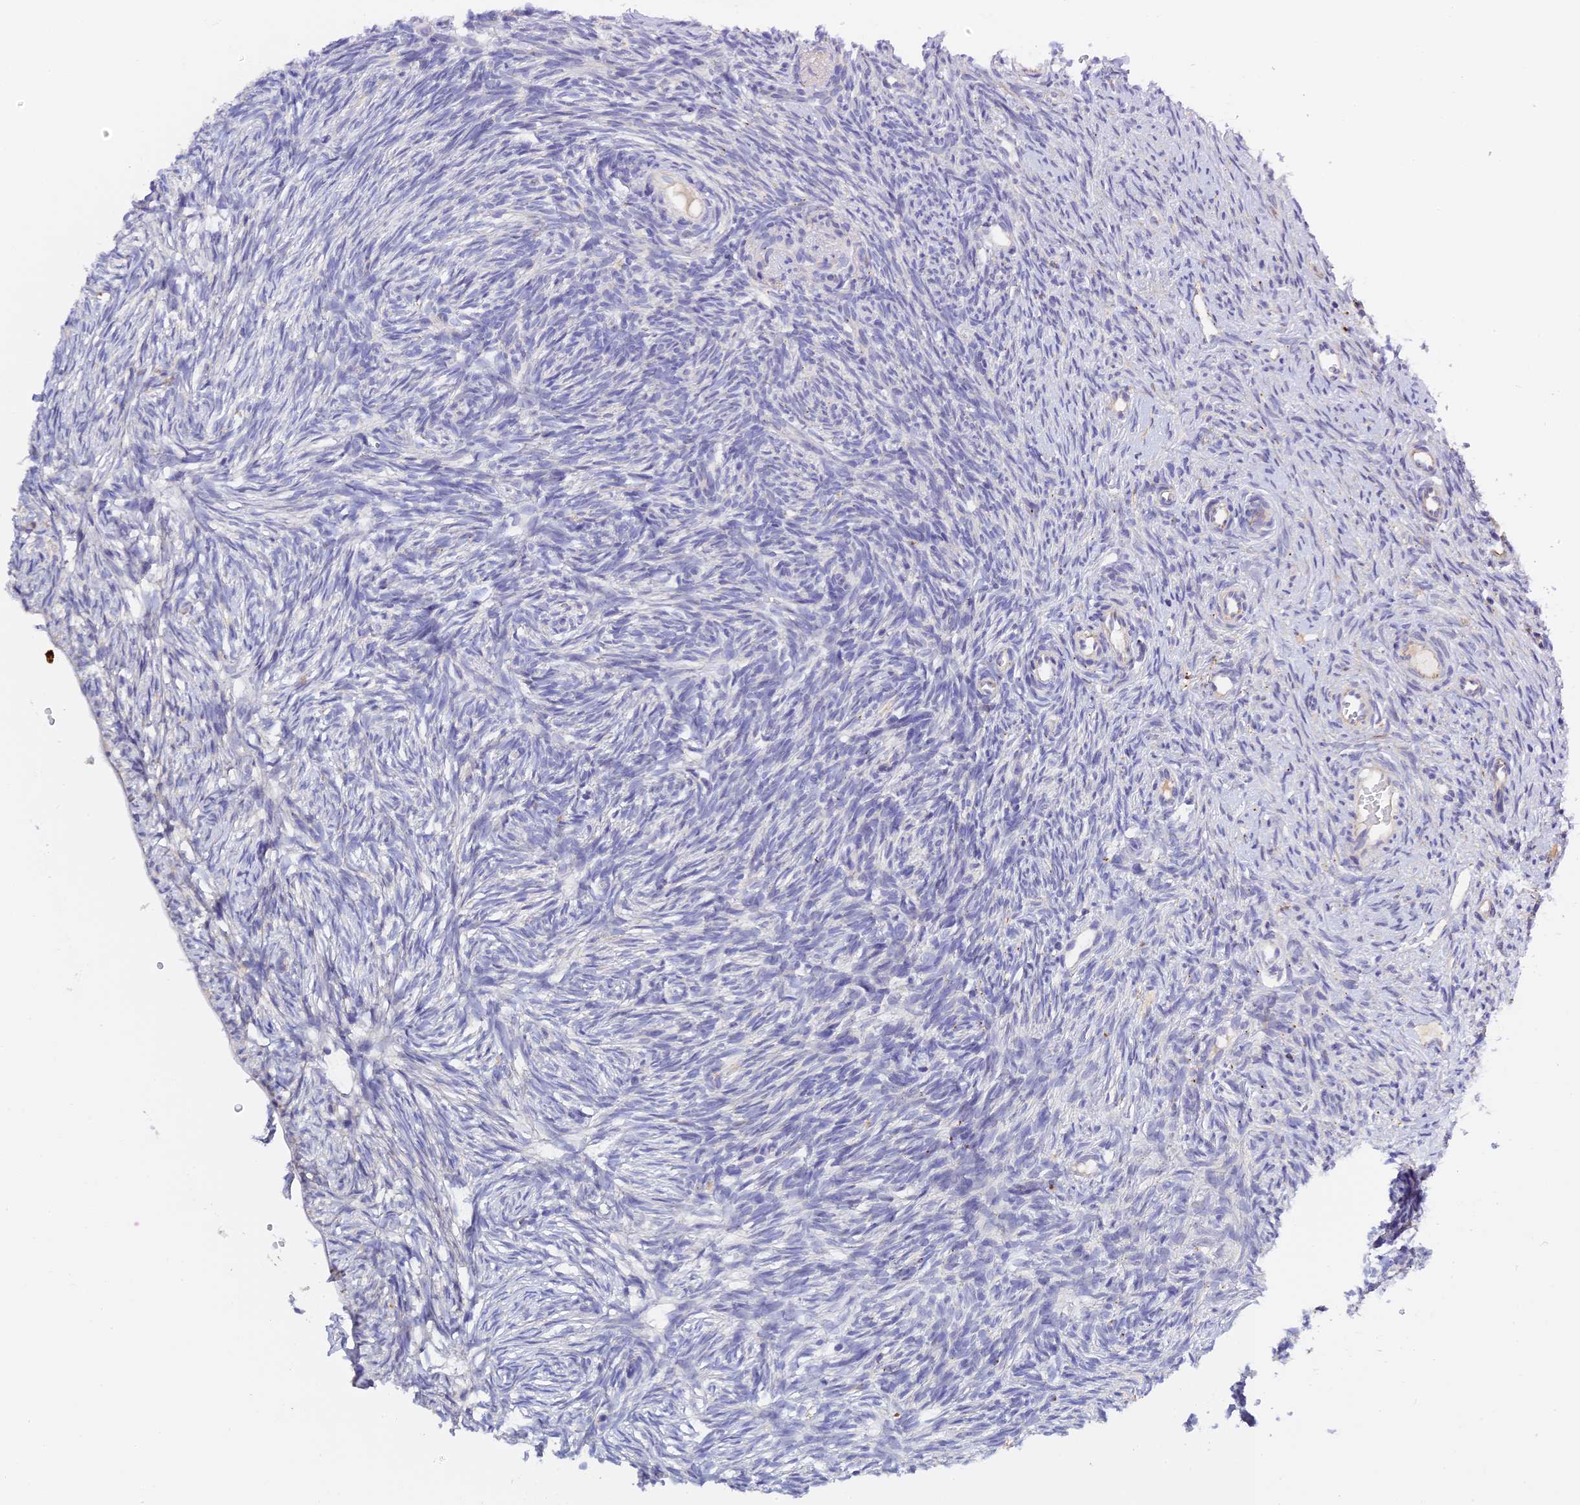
{"staining": {"intensity": "negative", "quantity": "none", "location": "none"}, "tissue": "ovary", "cell_type": "Ovarian stroma cells", "image_type": "normal", "snomed": [{"axis": "morphology", "description": "Normal tissue, NOS"}, {"axis": "topography", "description": "Ovary"}], "caption": "The photomicrograph shows no staining of ovarian stroma cells in unremarkable ovary. The staining was performed using DAB (3,3'-diaminobenzidine) to visualize the protein expression in brown, while the nuclei were stained in blue with hematoxylin (Magnification: 20x).", "gene": "RPGRIP1L", "patient": {"sex": "female", "age": 51}}